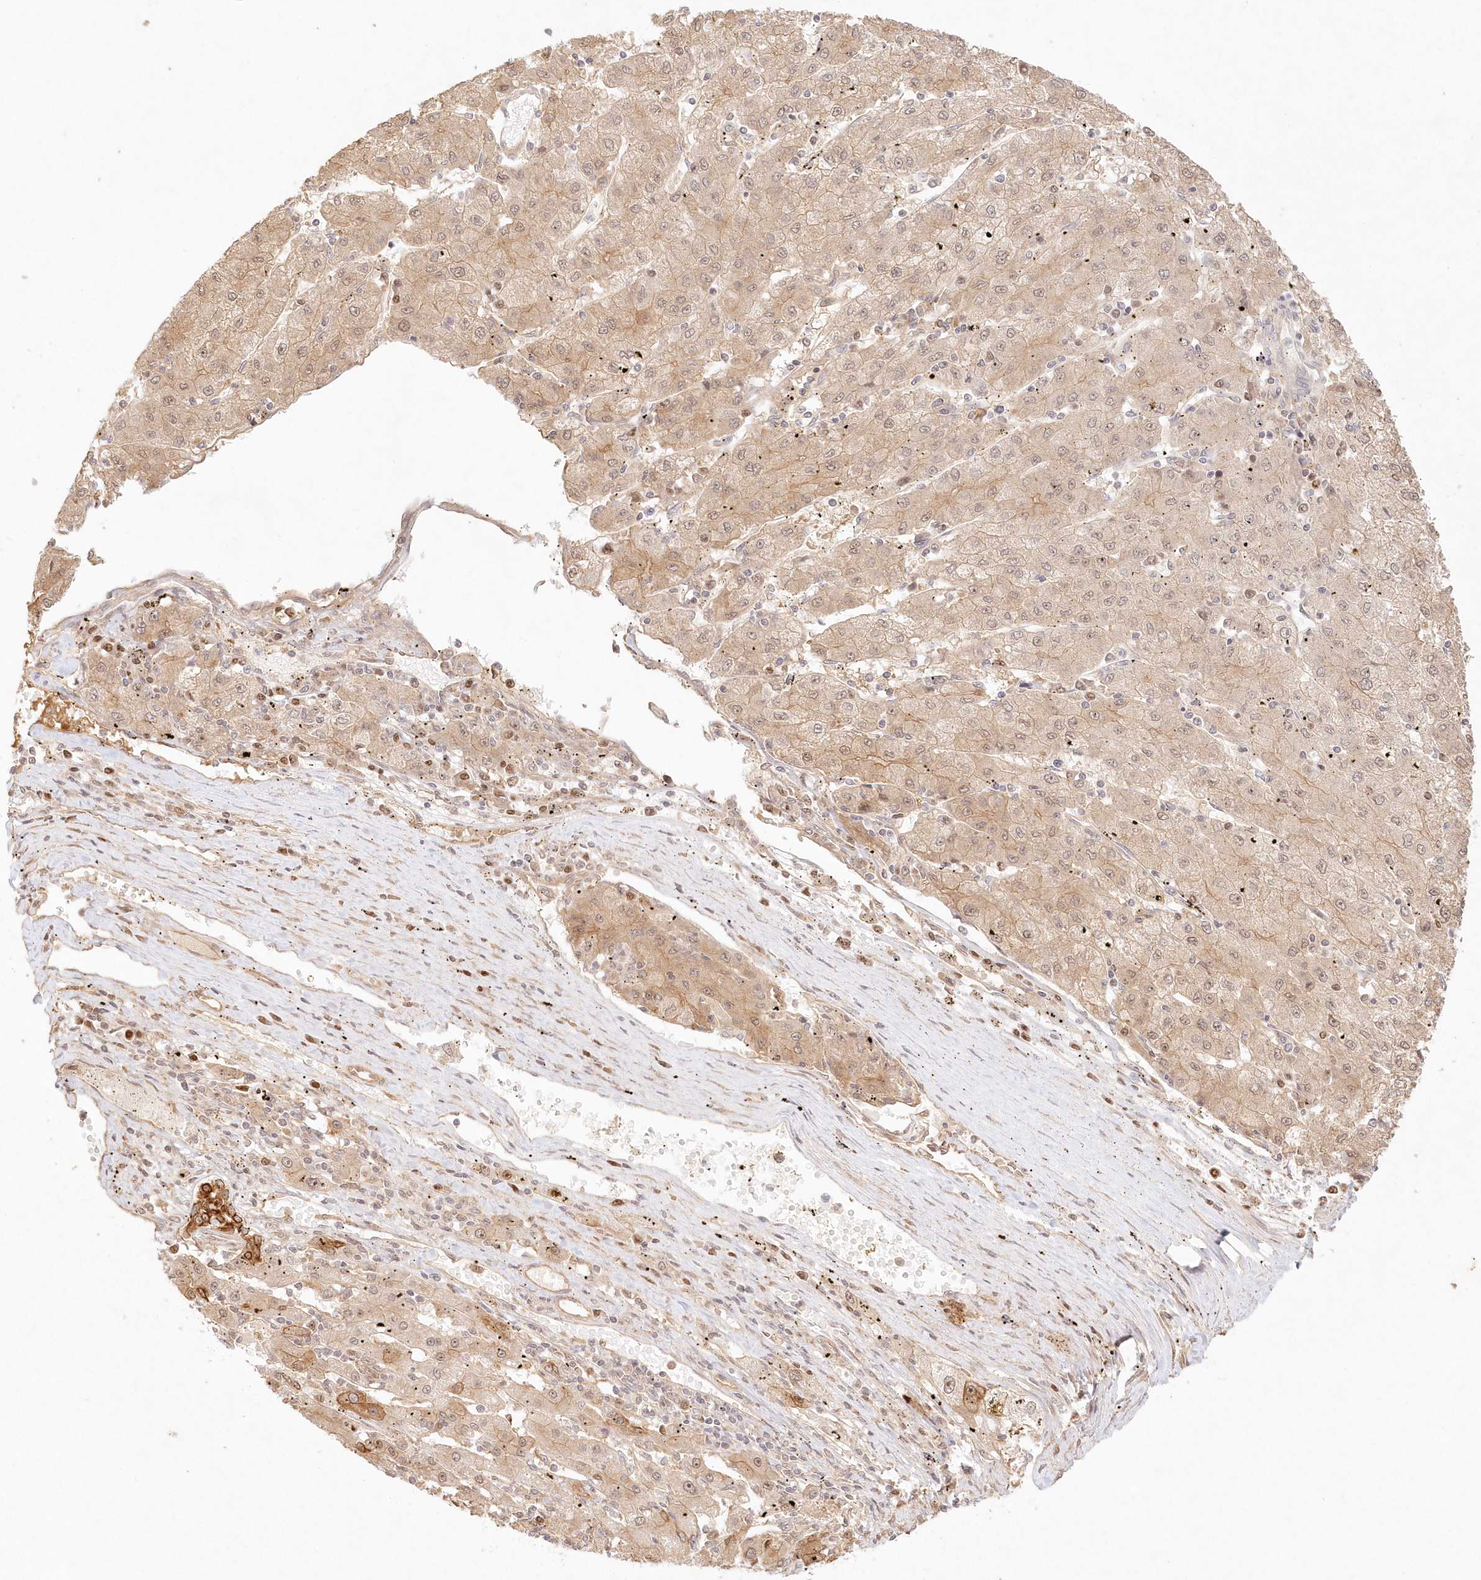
{"staining": {"intensity": "weak", "quantity": ">75%", "location": "cytoplasmic/membranous,nuclear"}, "tissue": "liver cancer", "cell_type": "Tumor cells", "image_type": "cancer", "snomed": [{"axis": "morphology", "description": "Carcinoma, Hepatocellular, NOS"}, {"axis": "topography", "description": "Liver"}], "caption": "Protein staining demonstrates weak cytoplasmic/membranous and nuclear staining in approximately >75% of tumor cells in liver hepatocellular carcinoma.", "gene": "KIAA0232", "patient": {"sex": "male", "age": 72}}